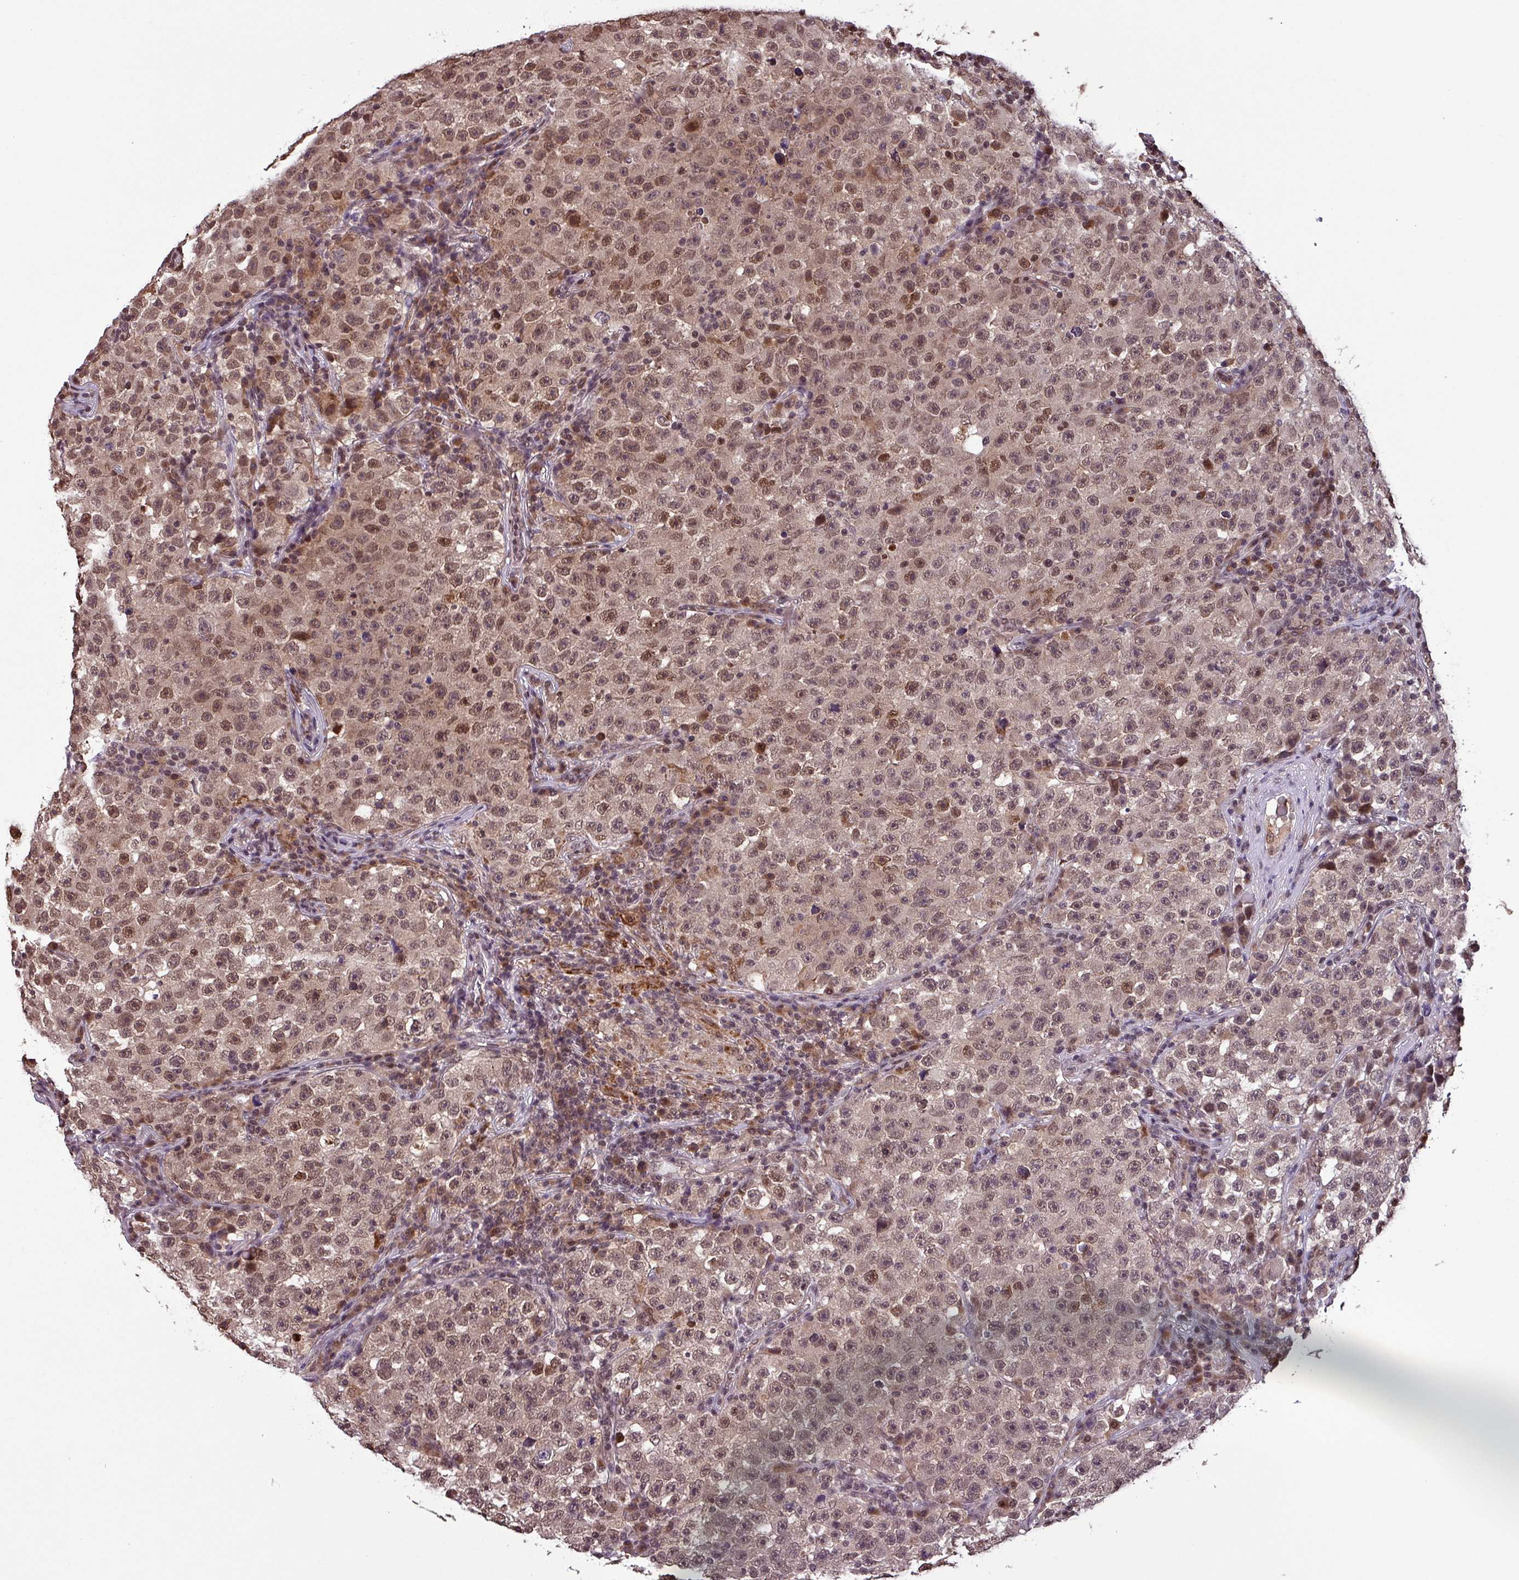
{"staining": {"intensity": "moderate", "quantity": "25%-75%", "location": "nuclear"}, "tissue": "testis cancer", "cell_type": "Tumor cells", "image_type": "cancer", "snomed": [{"axis": "morphology", "description": "Seminoma, NOS"}, {"axis": "topography", "description": "Testis"}], "caption": "A micrograph of testis cancer stained for a protein displays moderate nuclear brown staining in tumor cells.", "gene": "NOB1", "patient": {"sex": "male", "age": 22}}